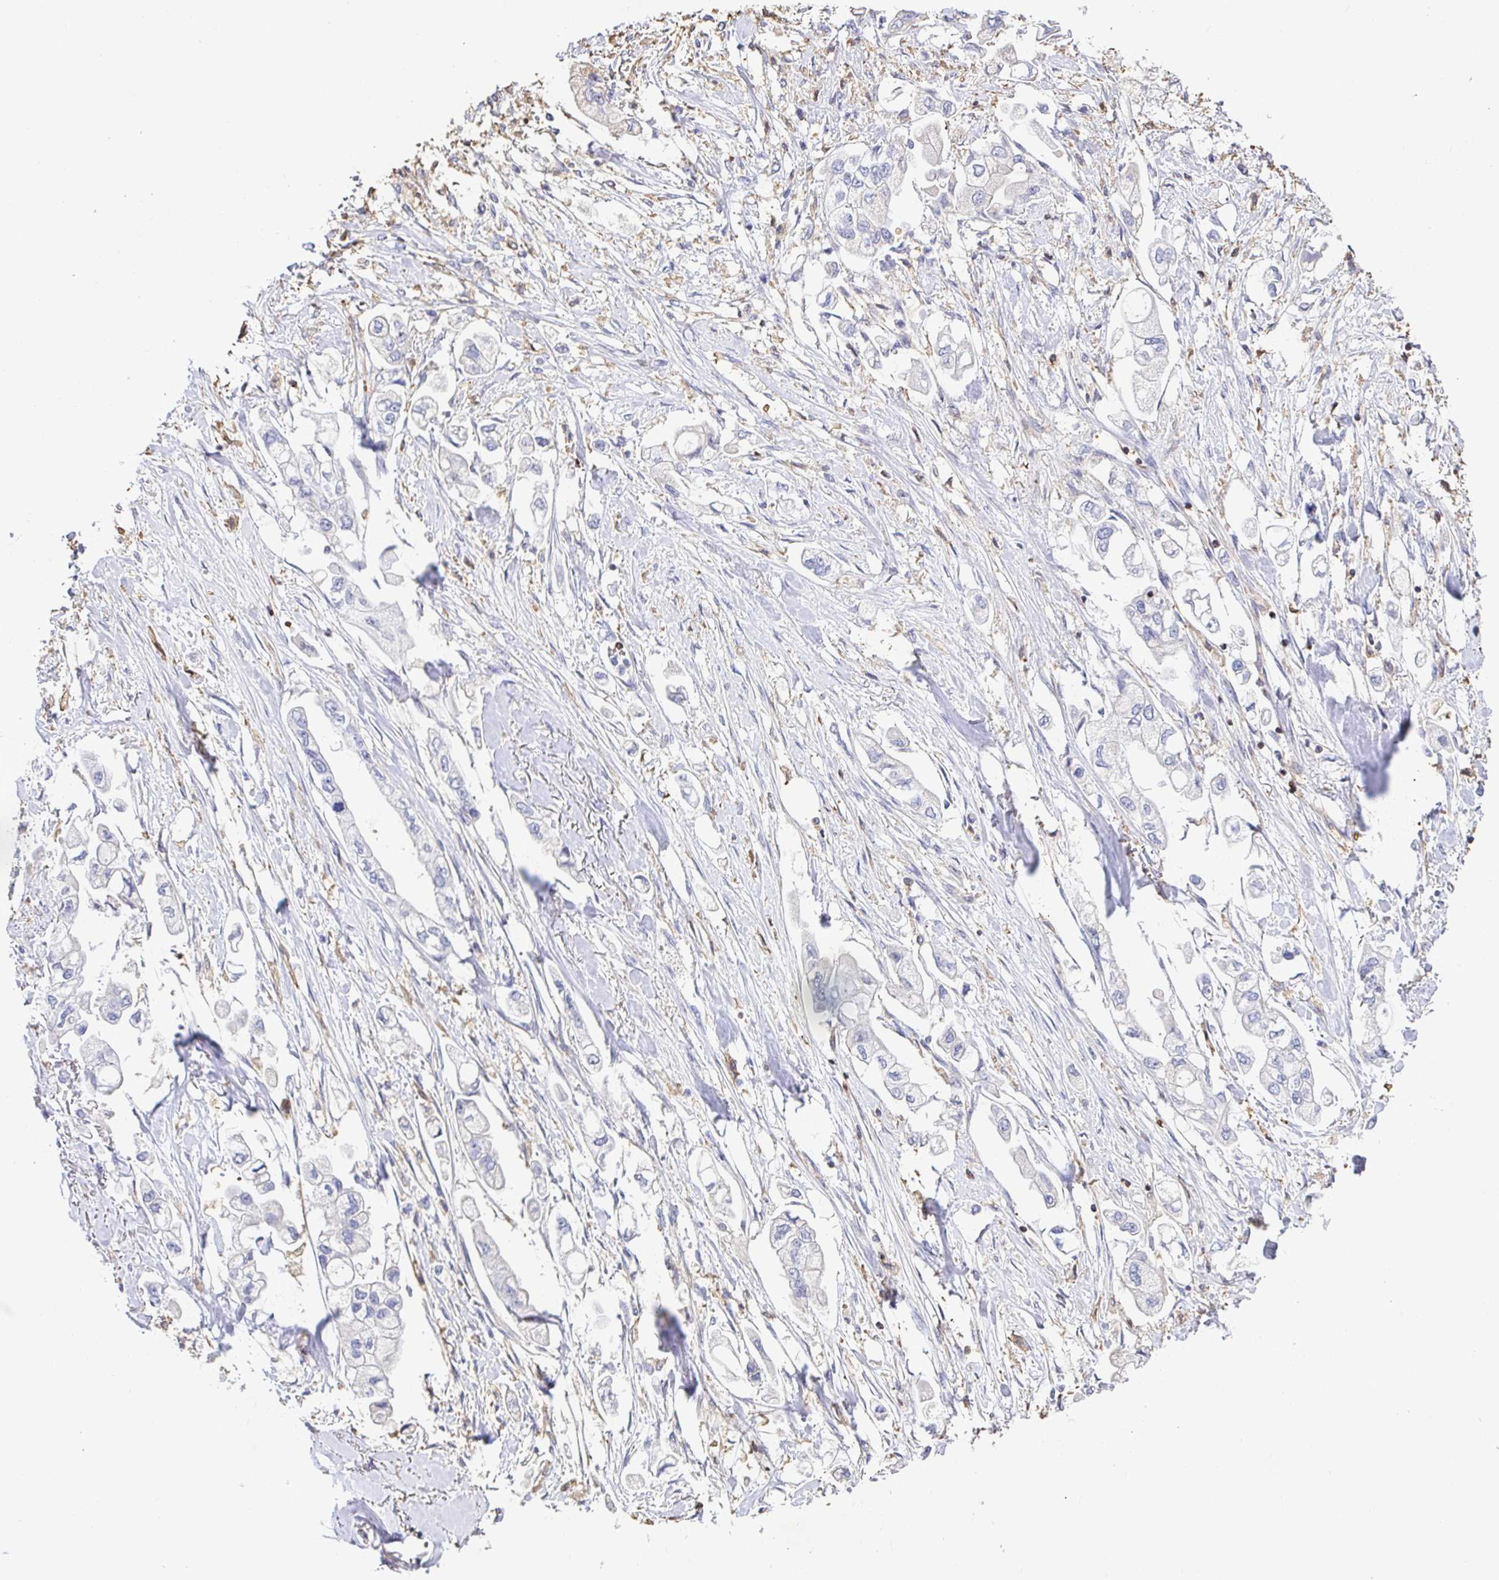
{"staining": {"intensity": "negative", "quantity": "none", "location": "none"}, "tissue": "stomach cancer", "cell_type": "Tumor cells", "image_type": "cancer", "snomed": [{"axis": "morphology", "description": "Adenocarcinoma, NOS"}, {"axis": "topography", "description": "Stomach"}], "caption": "Immunohistochemical staining of stomach adenocarcinoma reveals no significant positivity in tumor cells.", "gene": "SKAP1", "patient": {"sex": "male", "age": 62}}